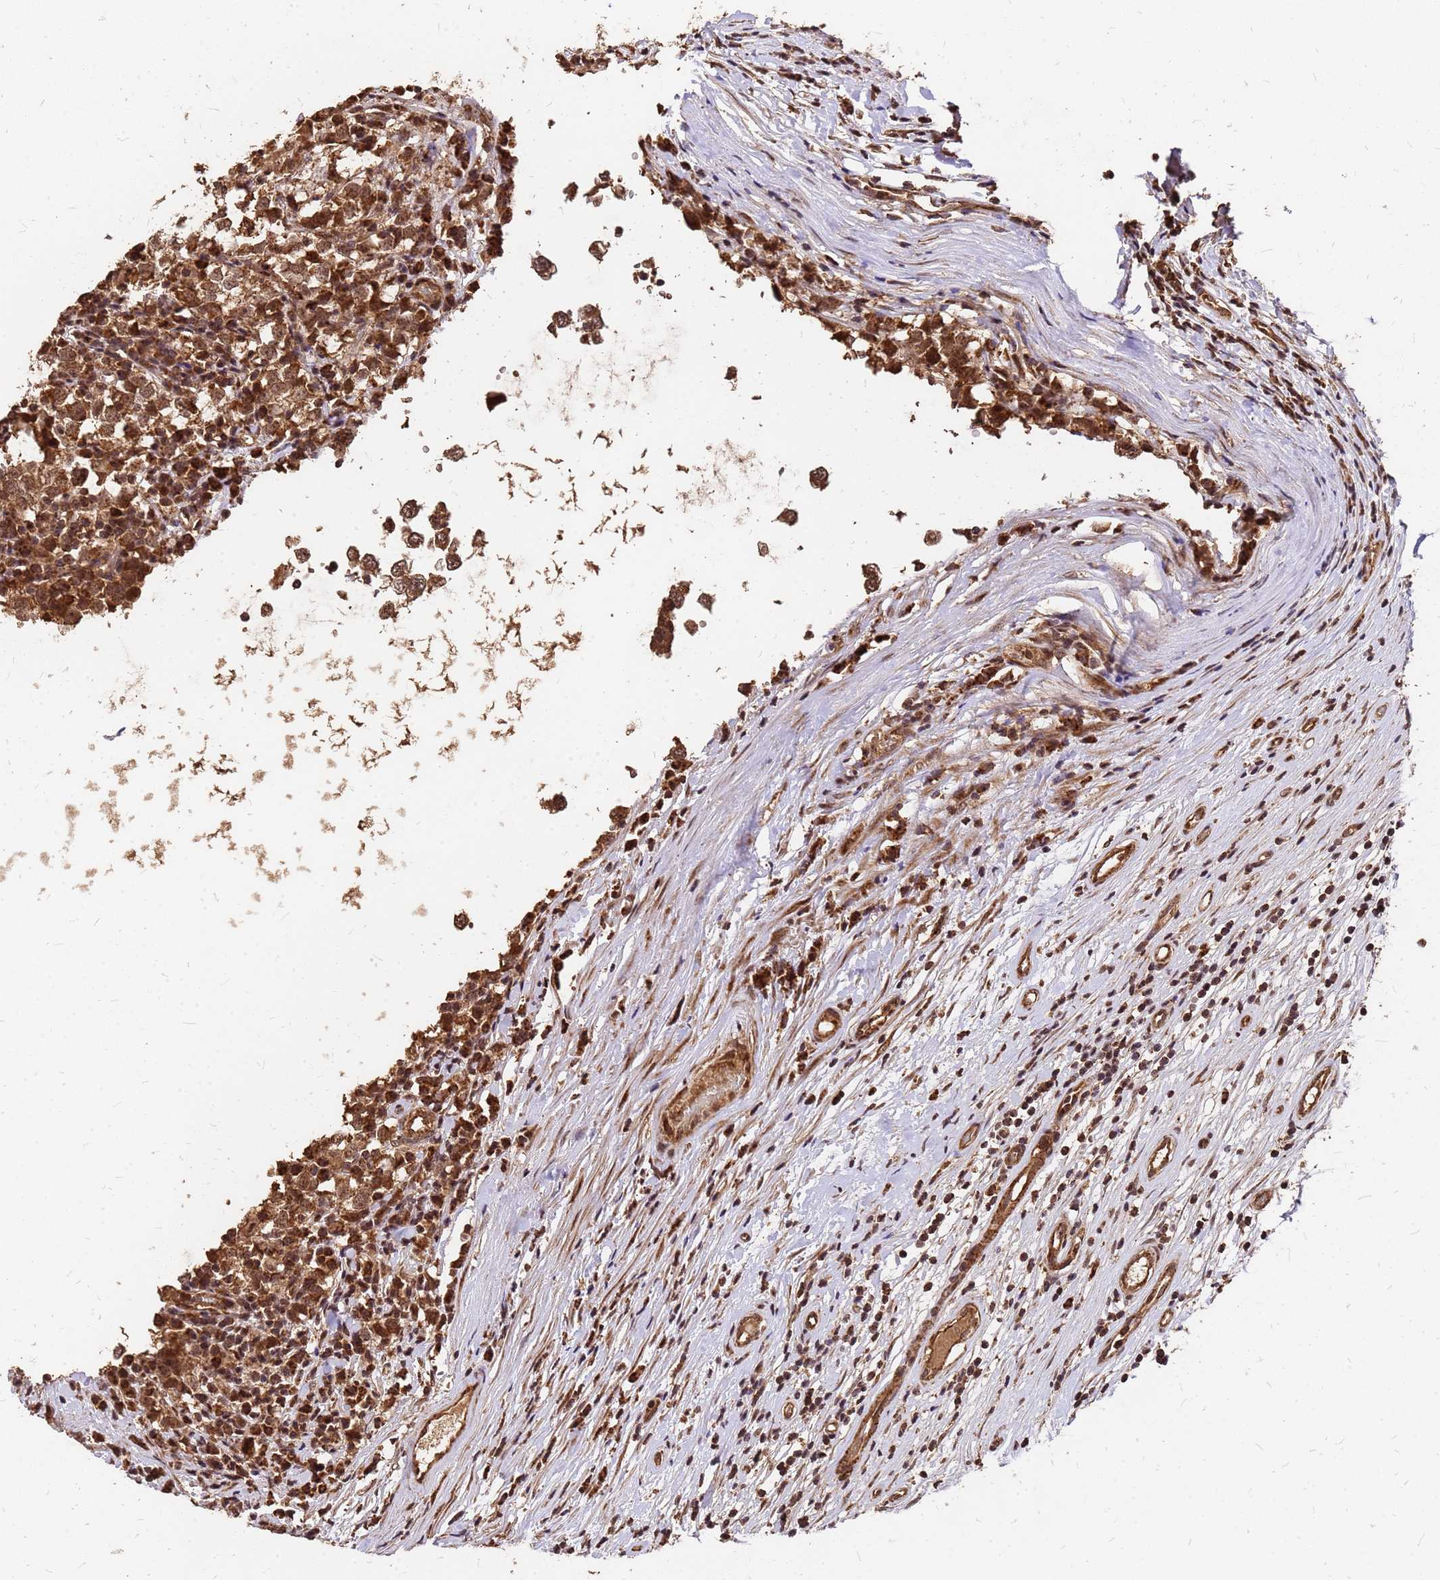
{"staining": {"intensity": "strong", "quantity": ">75%", "location": "cytoplasmic/membranous,nuclear"}, "tissue": "testis cancer", "cell_type": "Tumor cells", "image_type": "cancer", "snomed": [{"axis": "morphology", "description": "Seminoma, NOS"}, {"axis": "topography", "description": "Testis"}], "caption": "The immunohistochemical stain highlights strong cytoplasmic/membranous and nuclear staining in tumor cells of testis cancer tissue.", "gene": "GPATCH8", "patient": {"sex": "male", "age": 65}}